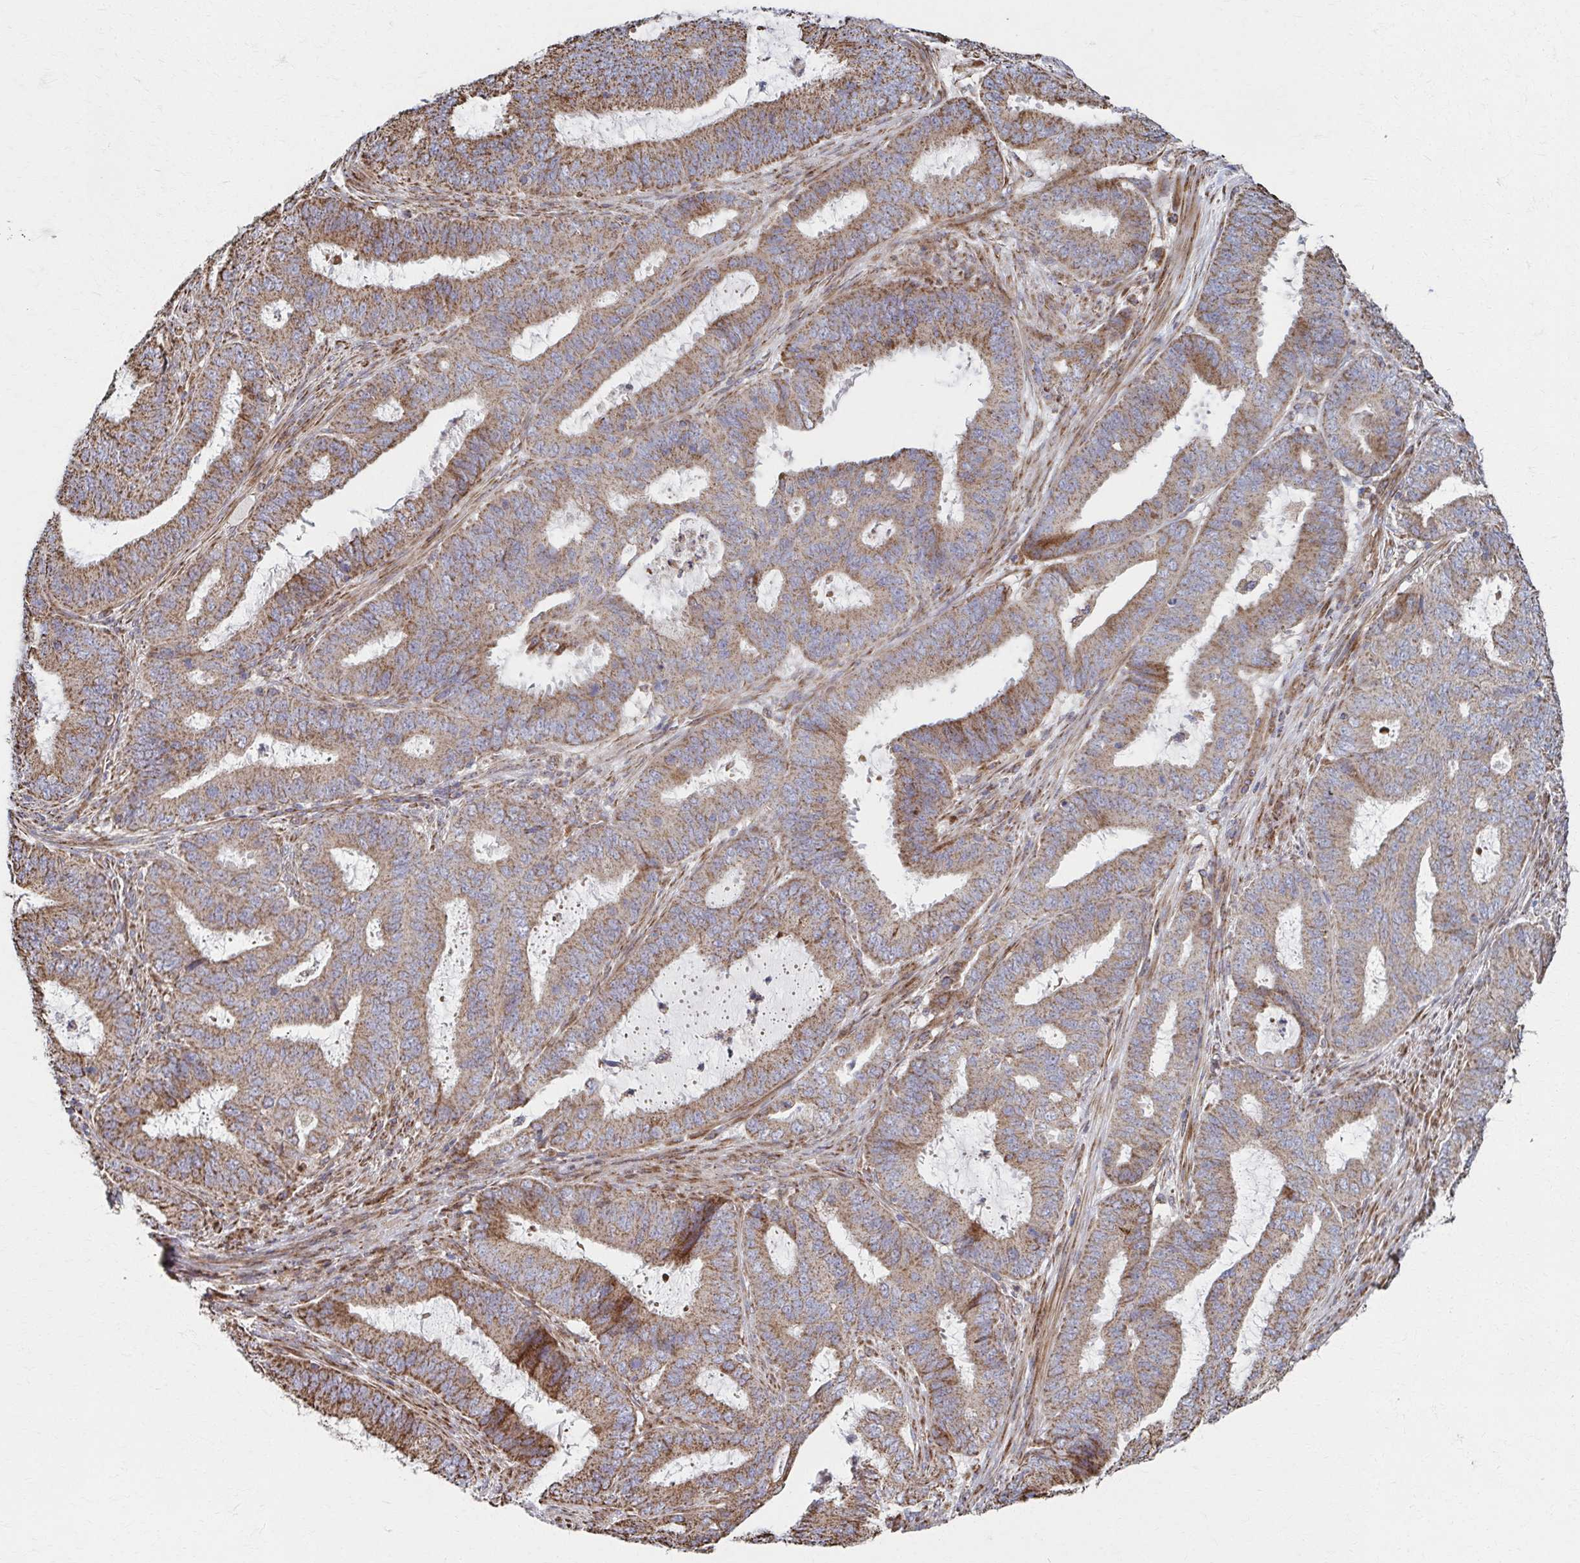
{"staining": {"intensity": "moderate", "quantity": ">75%", "location": "cytoplasmic/membranous"}, "tissue": "endometrial cancer", "cell_type": "Tumor cells", "image_type": "cancer", "snomed": [{"axis": "morphology", "description": "Adenocarcinoma, NOS"}, {"axis": "topography", "description": "Endometrium"}], "caption": "A brown stain highlights moderate cytoplasmic/membranous staining of a protein in human endometrial adenocarcinoma tumor cells.", "gene": "SAT1", "patient": {"sex": "female", "age": 51}}